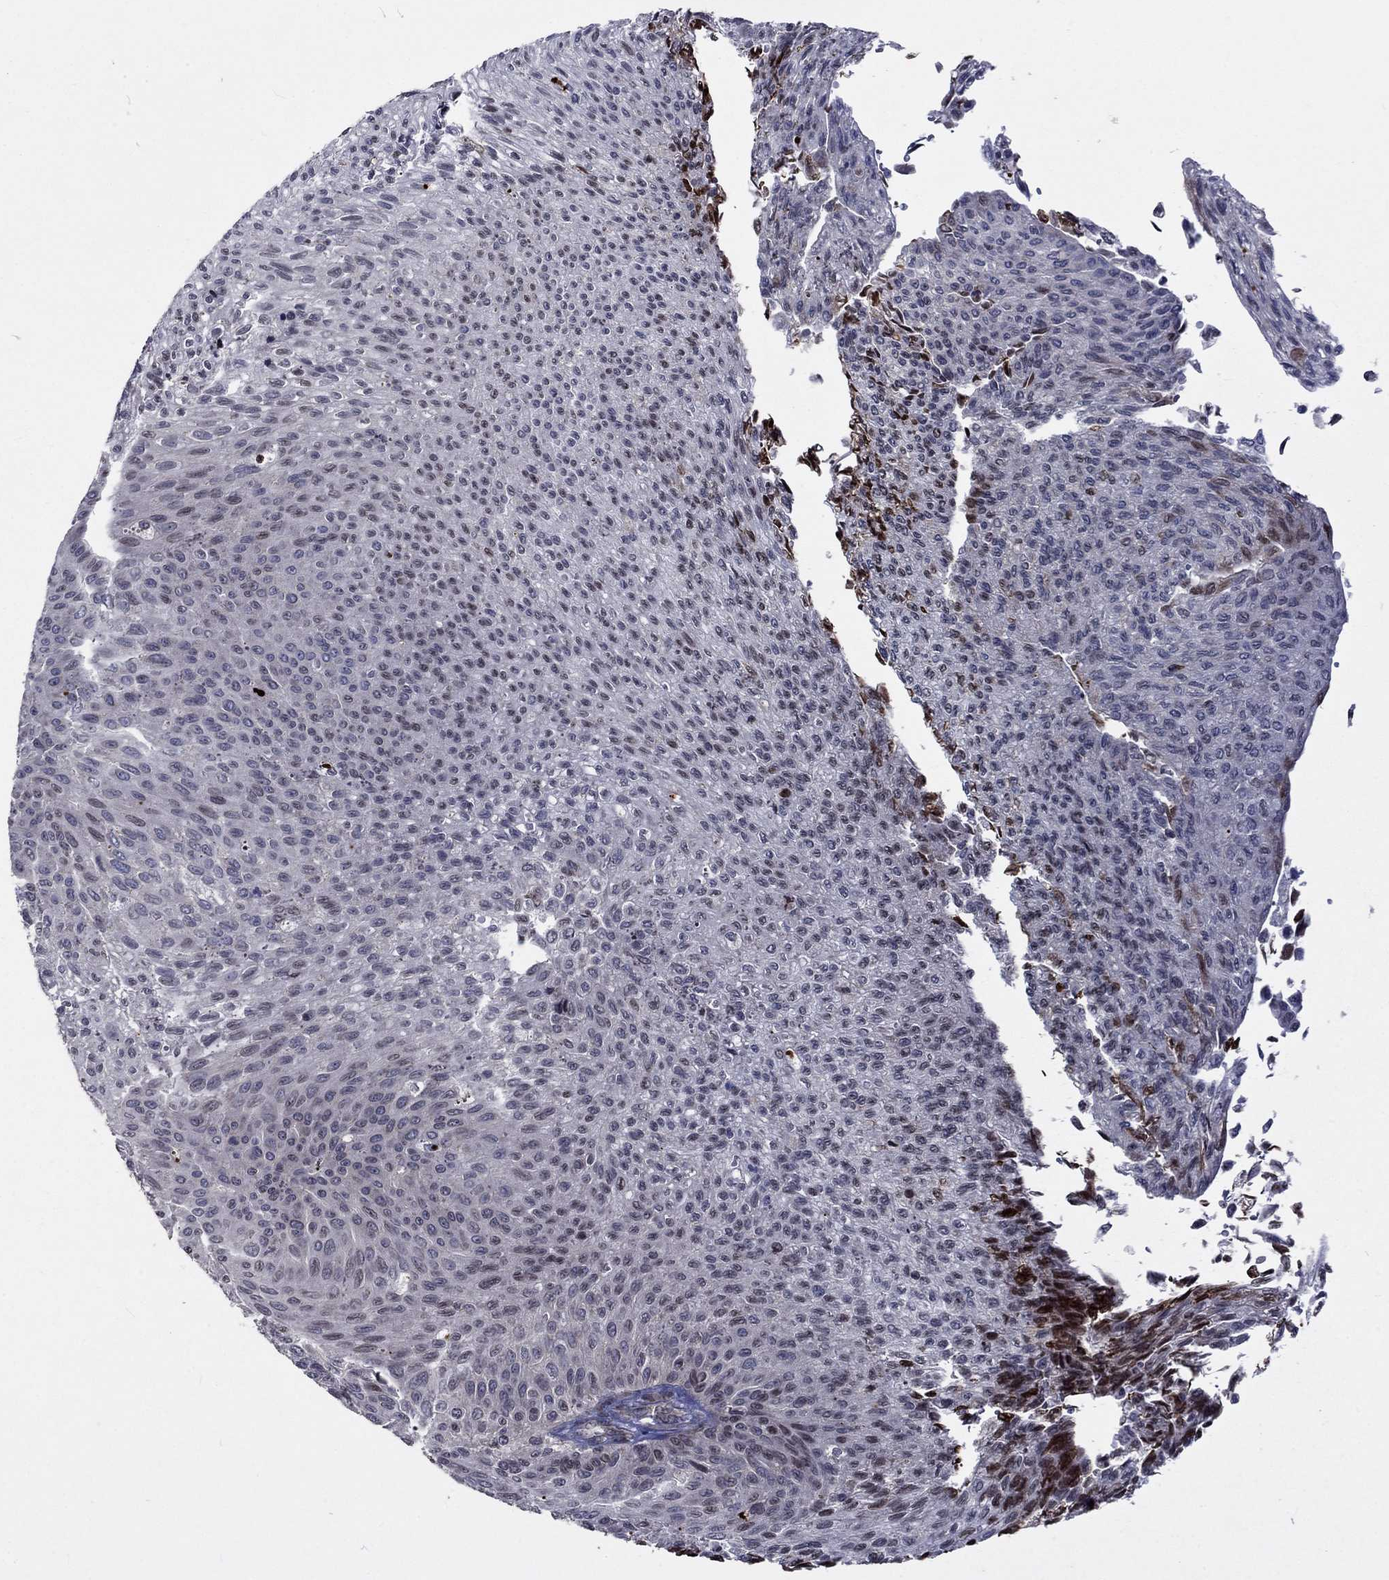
{"staining": {"intensity": "negative", "quantity": "none", "location": "none"}, "tissue": "urothelial cancer", "cell_type": "Tumor cells", "image_type": "cancer", "snomed": [{"axis": "morphology", "description": "Urothelial carcinoma, Low grade"}, {"axis": "topography", "description": "Ureter, NOS"}, {"axis": "topography", "description": "Urinary bladder"}], "caption": "Immunohistochemical staining of urothelial cancer displays no significant staining in tumor cells. Brightfield microscopy of immunohistochemistry (IHC) stained with DAB (3,3'-diaminobenzidine) (brown) and hematoxylin (blue), captured at high magnification.", "gene": "CETN3", "patient": {"sex": "male", "age": 78}}